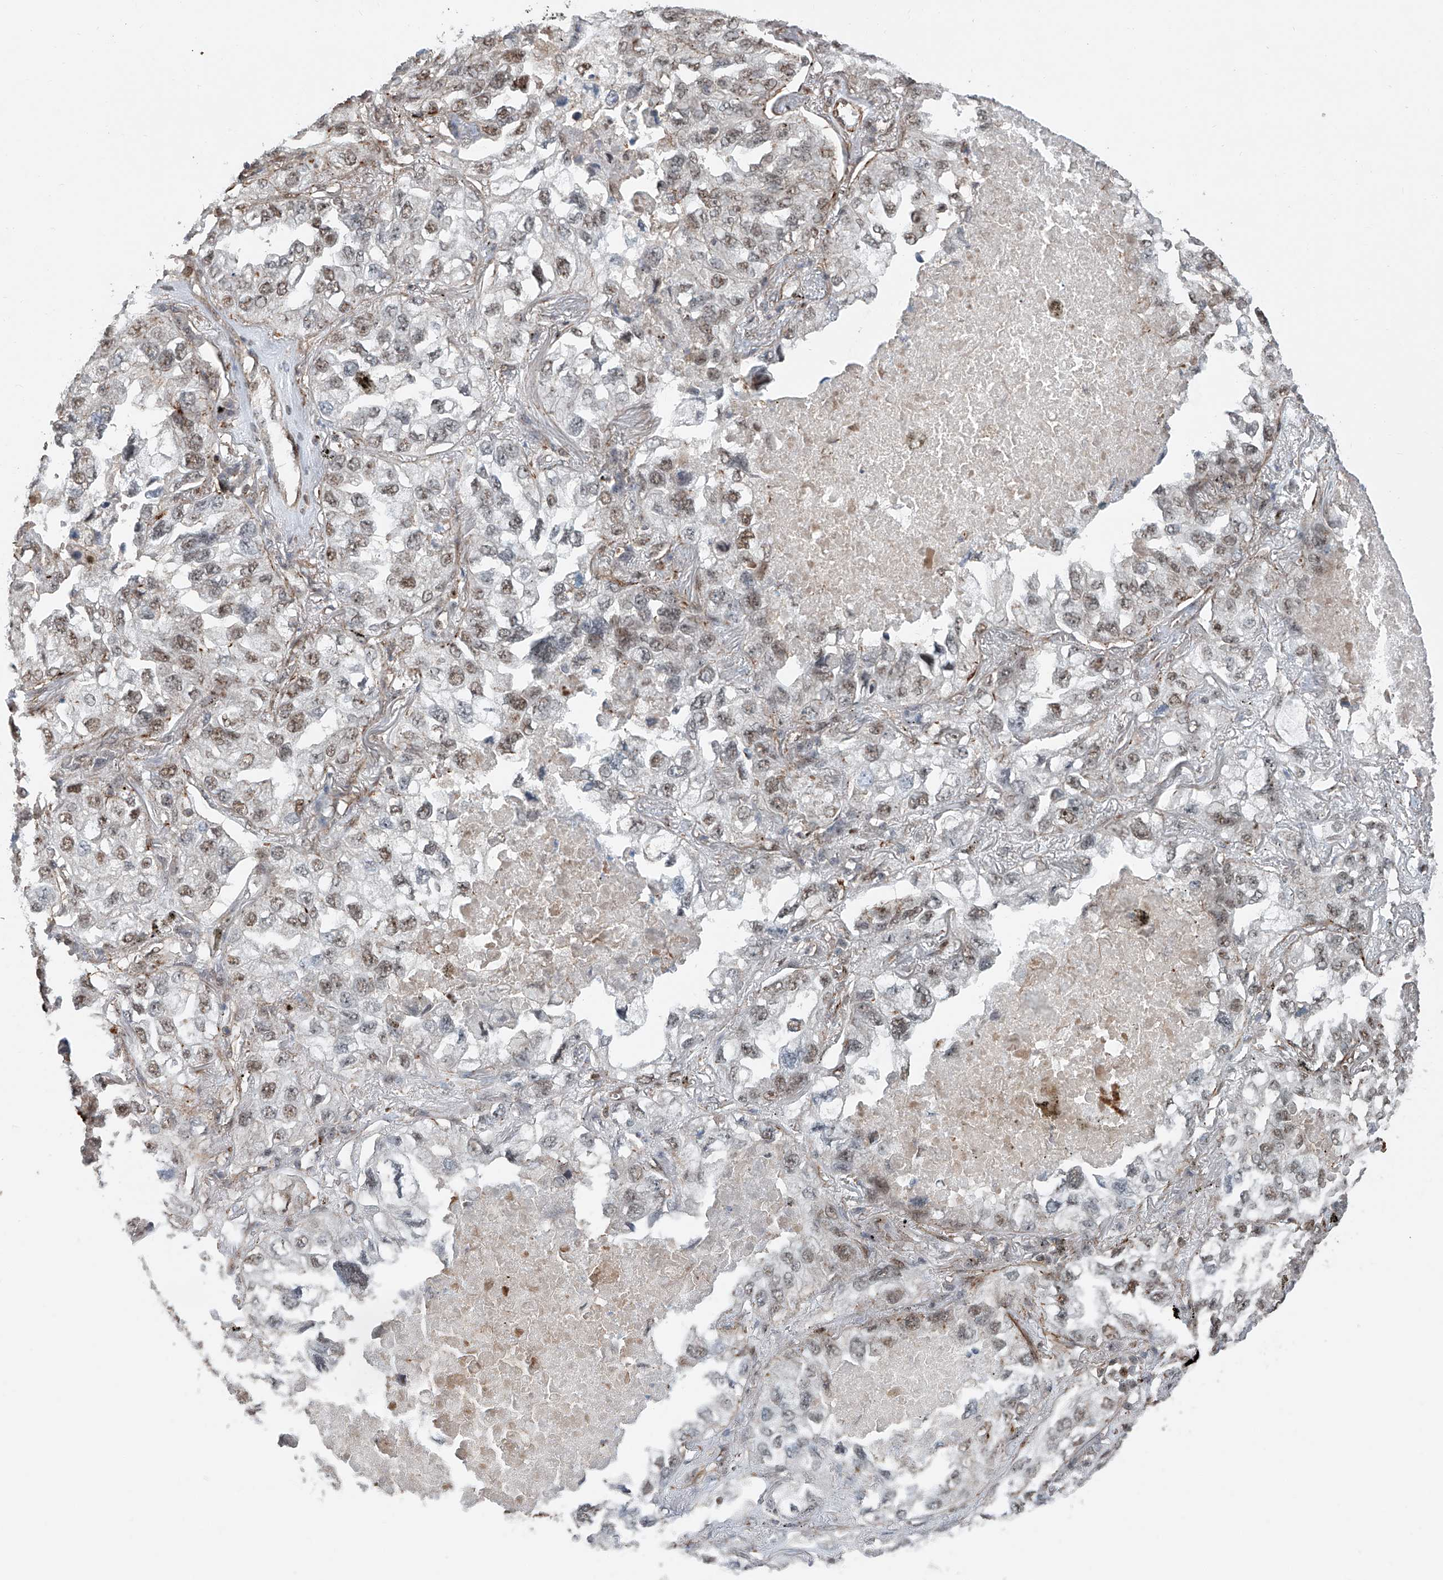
{"staining": {"intensity": "weak", "quantity": "25%-75%", "location": "nuclear"}, "tissue": "lung cancer", "cell_type": "Tumor cells", "image_type": "cancer", "snomed": [{"axis": "morphology", "description": "Adenocarcinoma, NOS"}, {"axis": "topography", "description": "Lung"}], "caption": "This histopathology image reveals immunohistochemistry (IHC) staining of lung cancer (adenocarcinoma), with low weak nuclear expression in about 25%-75% of tumor cells.", "gene": "SDE2", "patient": {"sex": "male", "age": 65}}